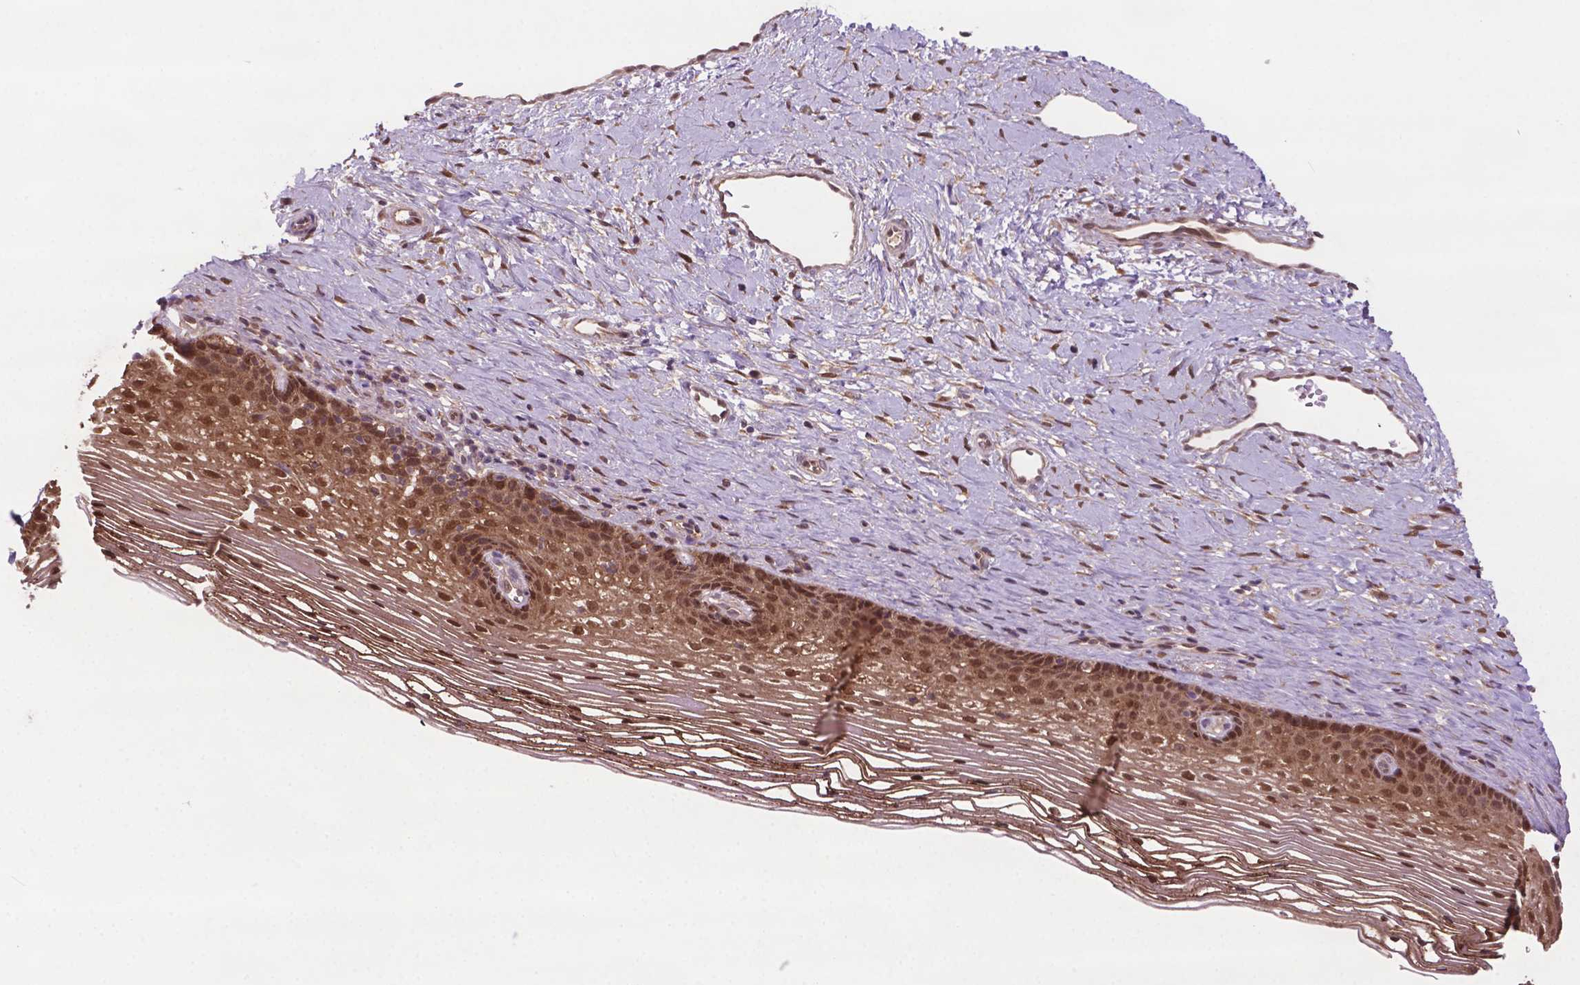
{"staining": {"intensity": "moderate", "quantity": ">75%", "location": "nuclear"}, "tissue": "cervix", "cell_type": "Glandular cells", "image_type": "normal", "snomed": [{"axis": "morphology", "description": "Normal tissue, NOS"}, {"axis": "topography", "description": "Cervix"}], "caption": "Protein expression analysis of unremarkable human cervix reveals moderate nuclear positivity in about >75% of glandular cells.", "gene": "PLIN3", "patient": {"sex": "female", "age": 34}}